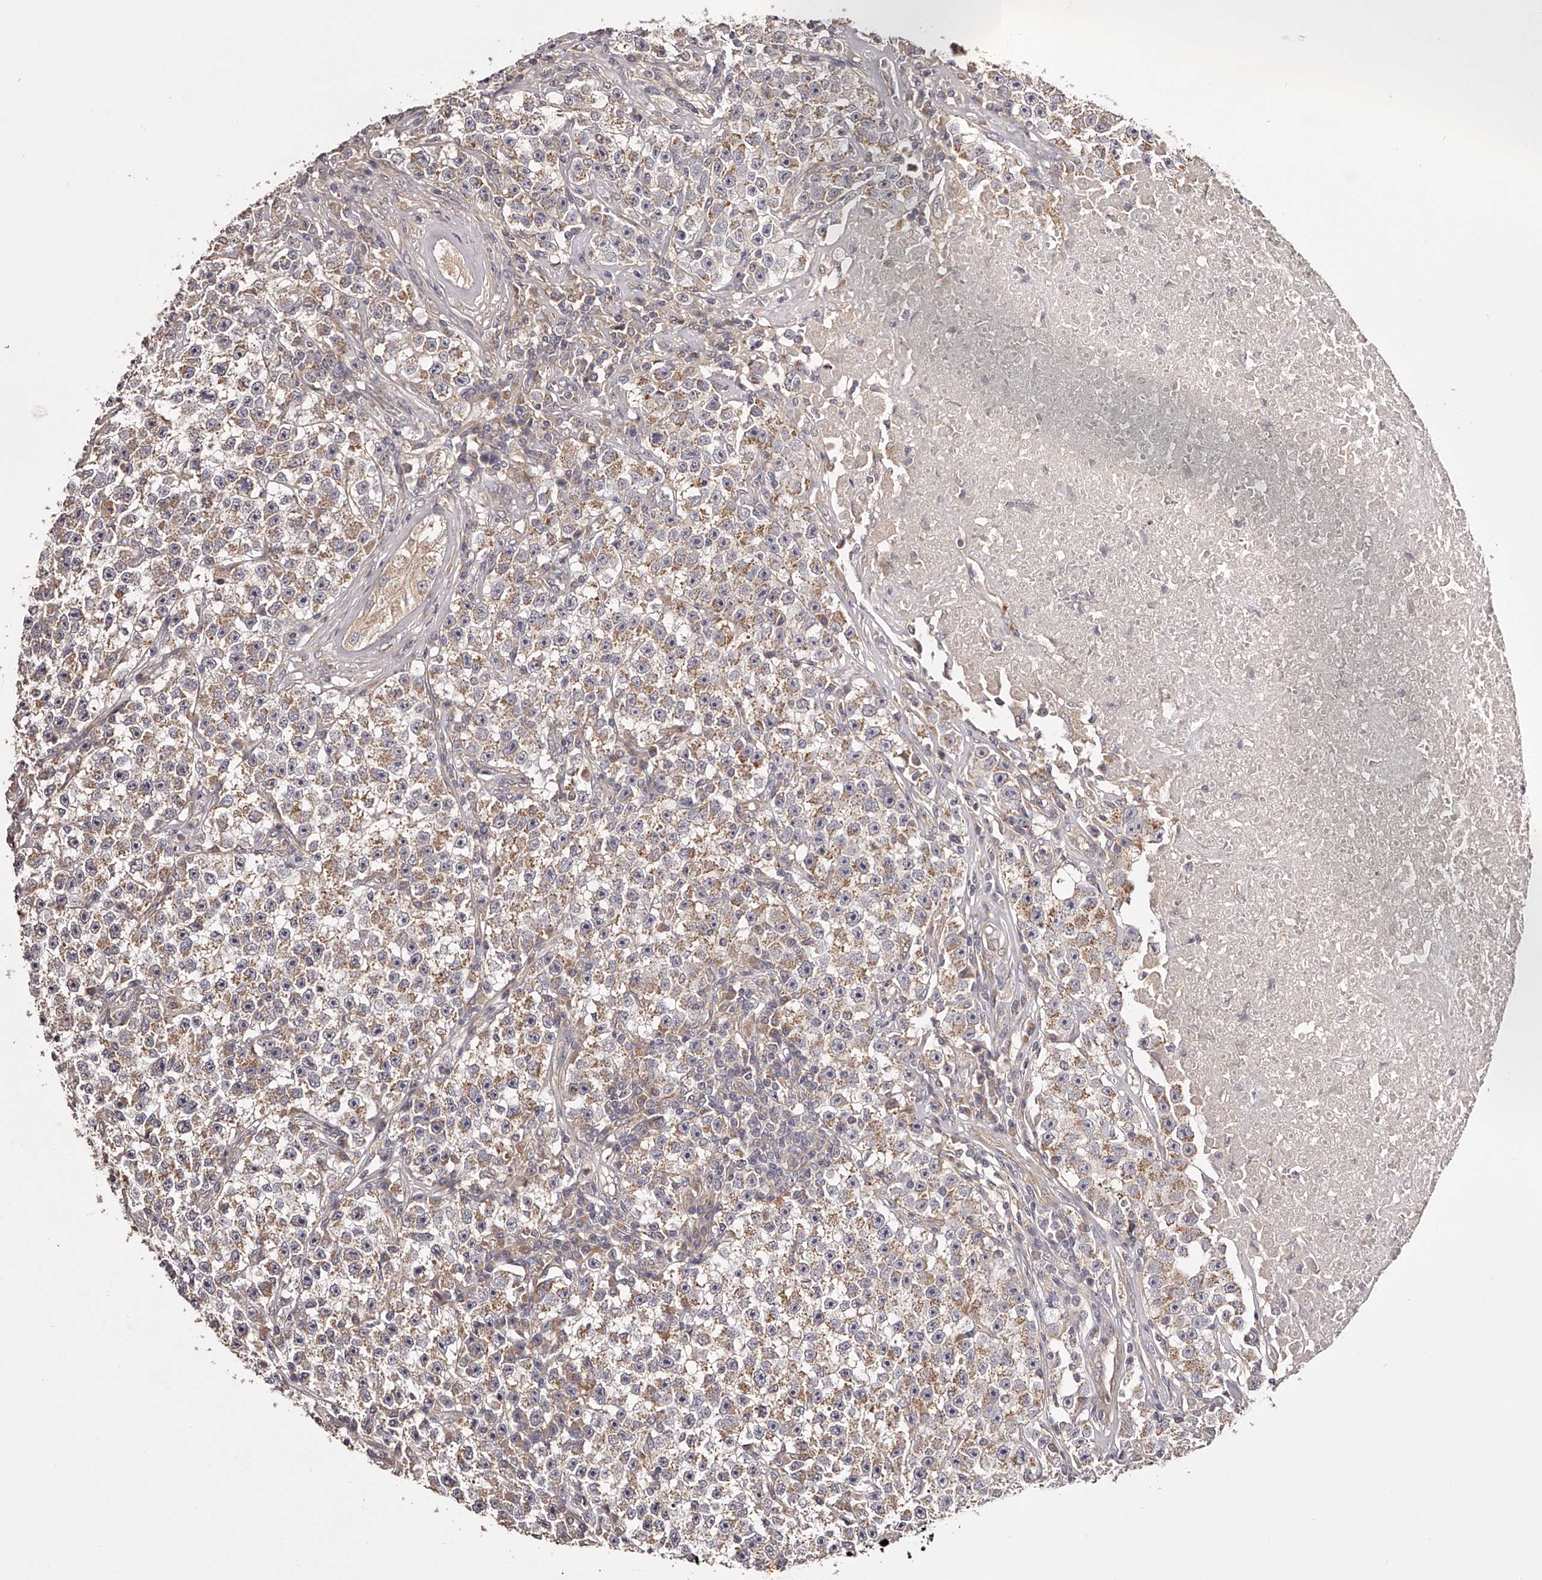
{"staining": {"intensity": "moderate", "quantity": ">75%", "location": "cytoplasmic/membranous"}, "tissue": "testis cancer", "cell_type": "Tumor cells", "image_type": "cancer", "snomed": [{"axis": "morphology", "description": "Seminoma, NOS"}, {"axis": "topography", "description": "Testis"}], "caption": "Testis cancer (seminoma) stained with a brown dye exhibits moderate cytoplasmic/membranous positive positivity in about >75% of tumor cells.", "gene": "ODF2L", "patient": {"sex": "male", "age": 22}}